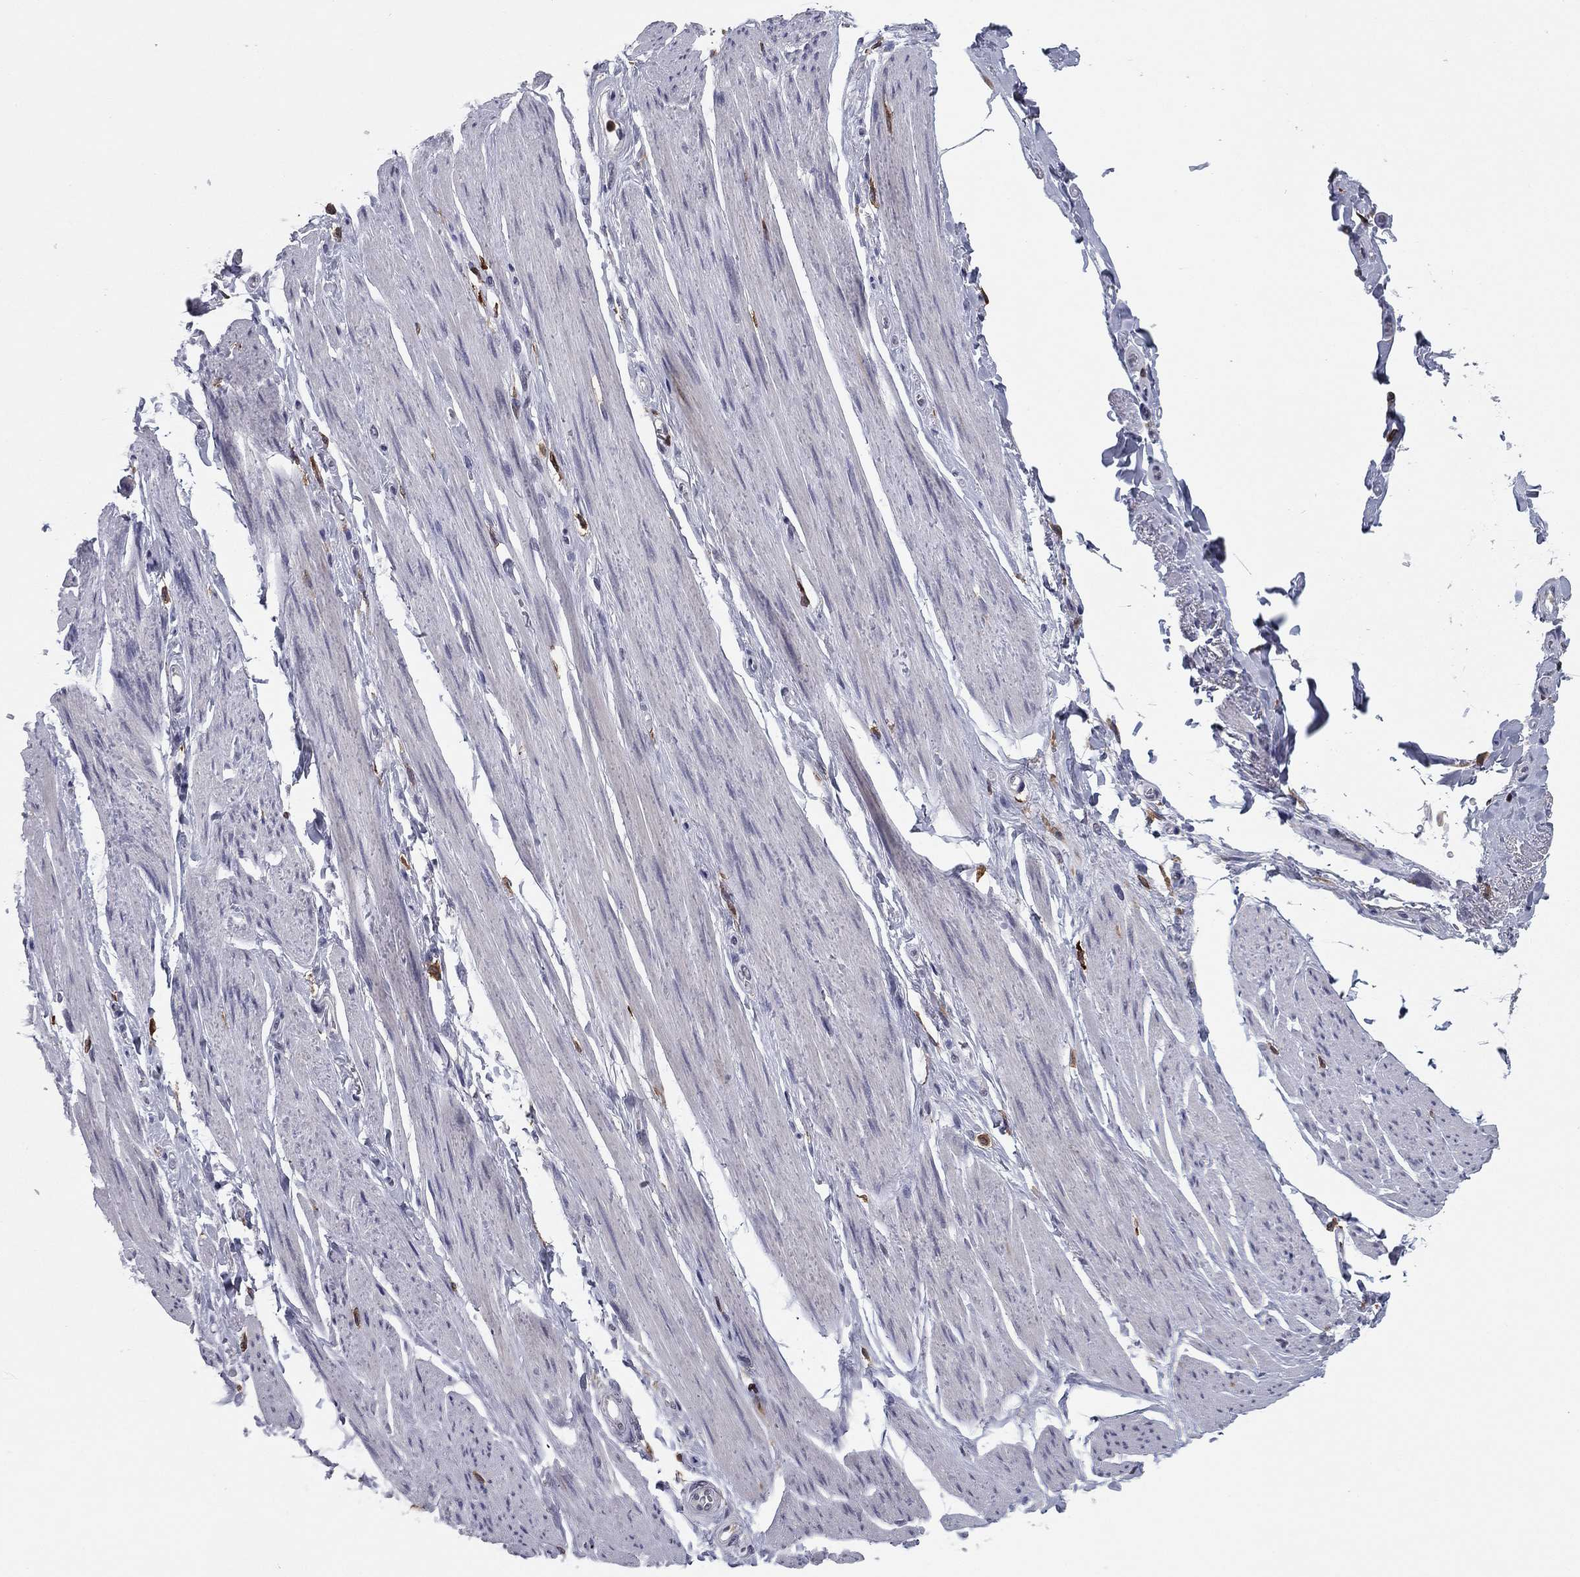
{"staining": {"intensity": "negative", "quantity": "none", "location": "none"}, "tissue": "skeletal muscle", "cell_type": "Myocytes", "image_type": "normal", "snomed": [{"axis": "morphology", "description": "Normal tissue, NOS"}, {"axis": "topography", "description": "Skeletal muscle"}, {"axis": "topography", "description": "Anal"}, {"axis": "topography", "description": "Peripheral nerve tissue"}], "caption": "Myocytes are negative for brown protein staining in normal skeletal muscle. The staining is performed using DAB (3,3'-diaminobenzidine) brown chromogen with nuclei counter-stained in using hematoxylin.", "gene": "PLCB2", "patient": {"sex": "male", "age": 53}}